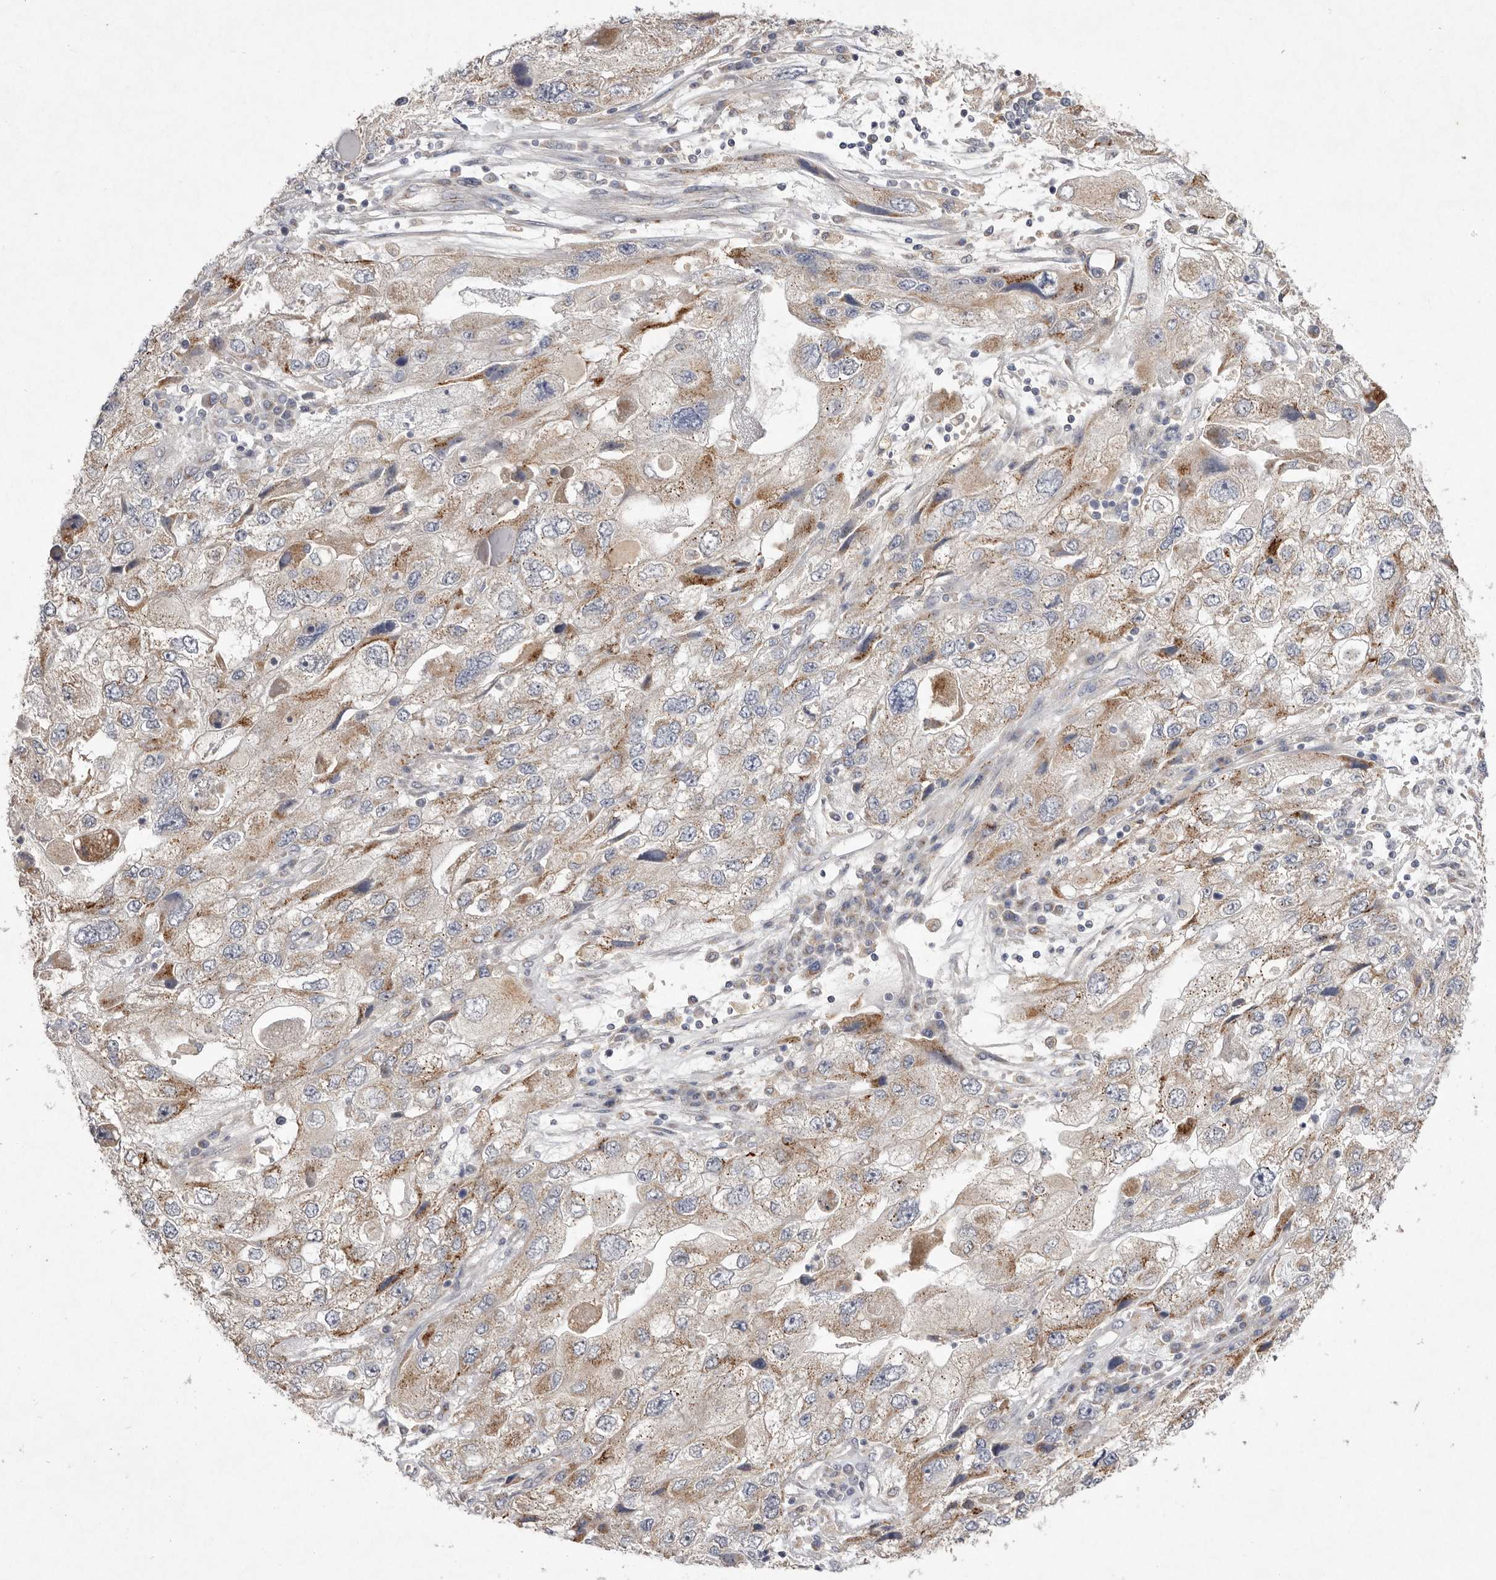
{"staining": {"intensity": "weak", "quantity": "25%-75%", "location": "cytoplasmic/membranous"}, "tissue": "endometrial cancer", "cell_type": "Tumor cells", "image_type": "cancer", "snomed": [{"axis": "morphology", "description": "Adenocarcinoma, NOS"}, {"axis": "topography", "description": "Endometrium"}], "caption": "Immunohistochemical staining of human endometrial cancer (adenocarcinoma) displays low levels of weak cytoplasmic/membranous positivity in about 25%-75% of tumor cells. The staining was performed using DAB (3,3'-diaminobenzidine), with brown indicating positive protein expression. Nuclei are stained blue with hematoxylin.", "gene": "USP24", "patient": {"sex": "female", "age": 49}}